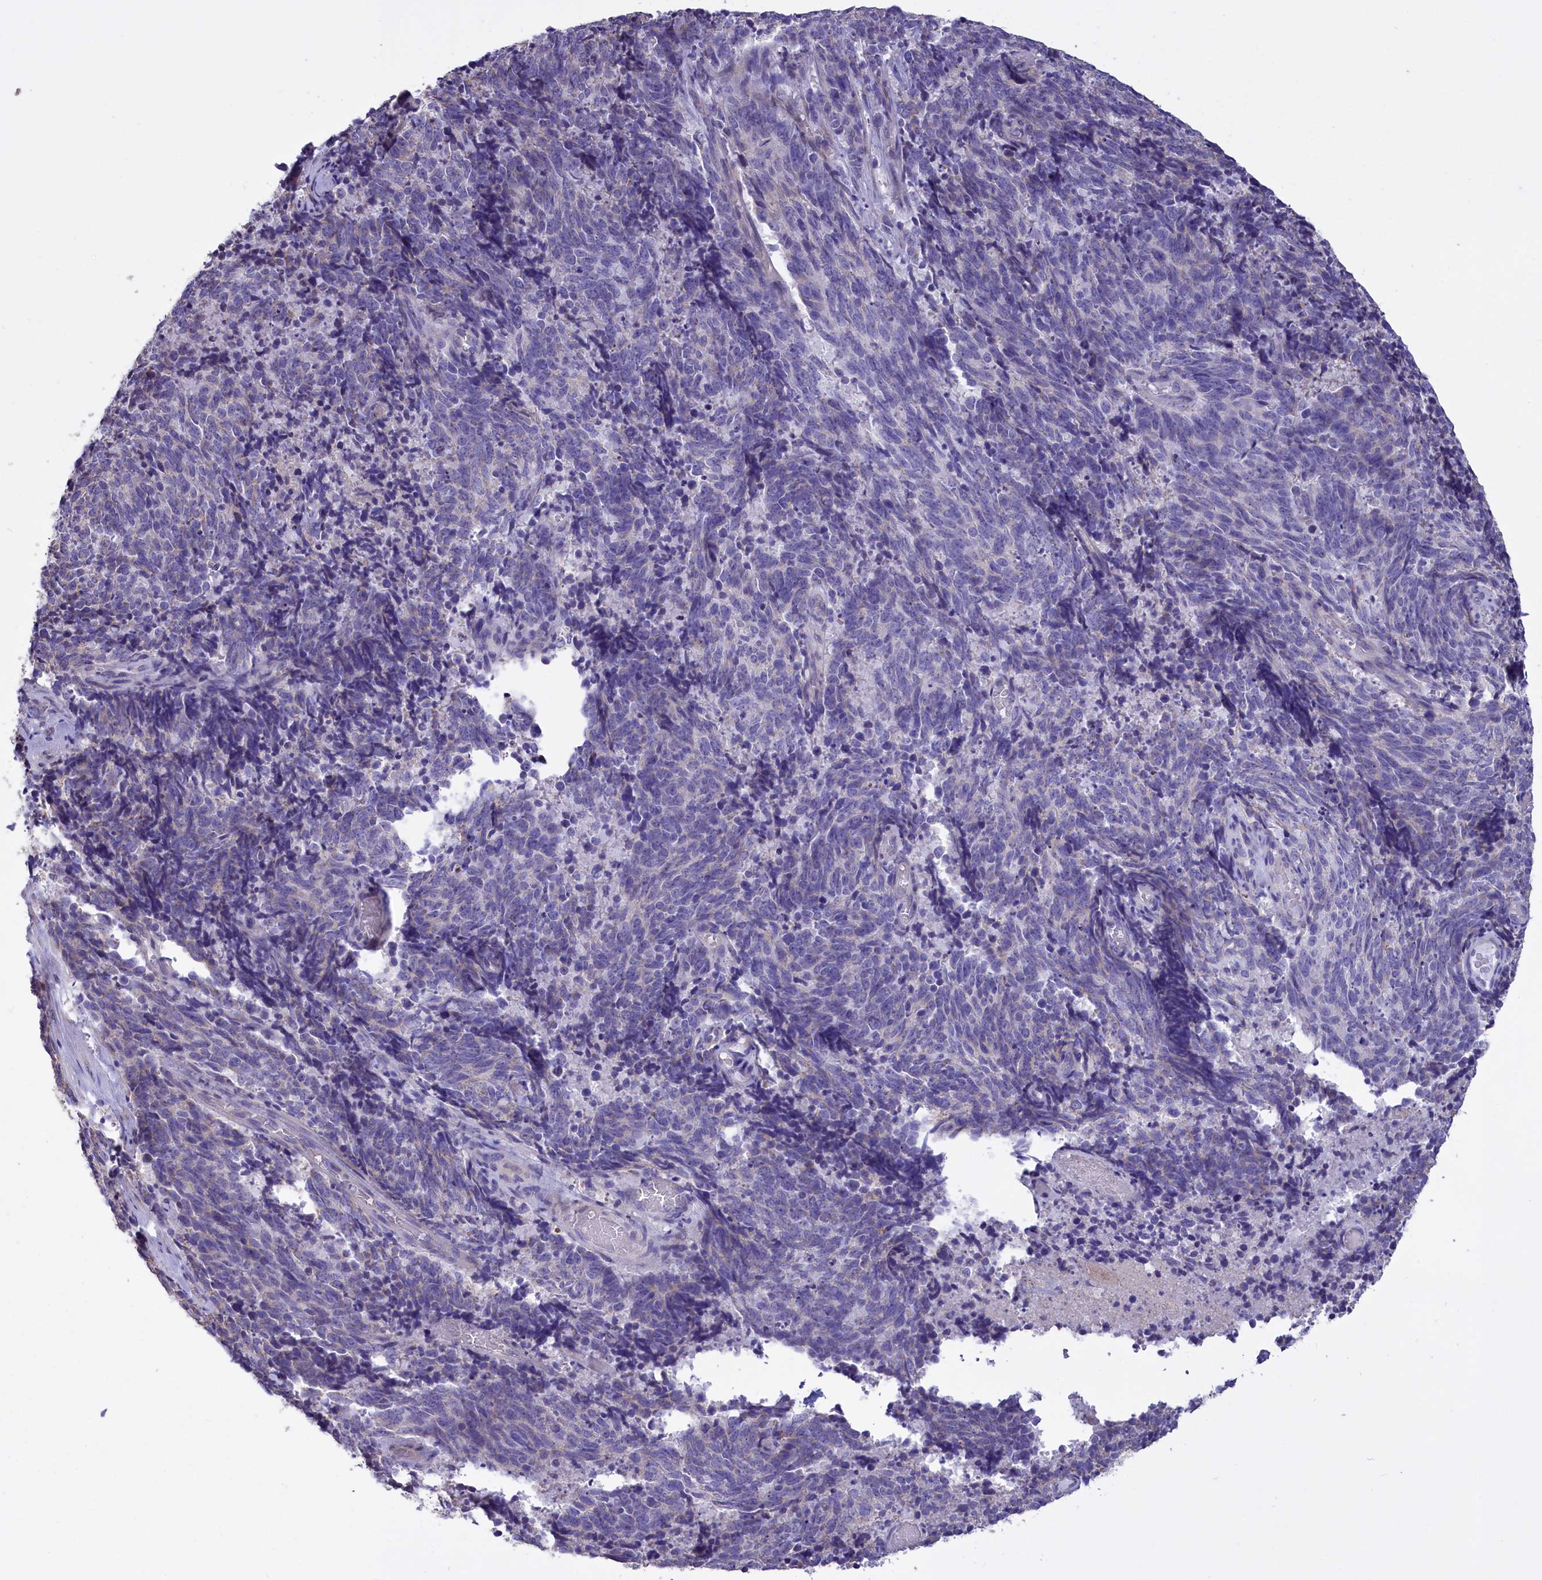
{"staining": {"intensity": "negative", "quantity": "none", "location": "none"}, "tissue": "cervical cancer", "cell_type": "Tumor cells", "image_type": "cancer", "snomed": [{"axis": "morphology", "description": "Squamous cell carcinoma, NOS"}, {"axis": "topography", "description": "Cervix"}], "caption": "This is a histopathology image of immunohistochemistry staining of cervical squamous cell carcinoma, which shows no staining in tumor cells. The staining is performed using DAB brown chromogen with nuclei counter-stained in using hematoxylin.", "gene": "CYP2U1", "patient": {"sex": "female", "age": 29}}